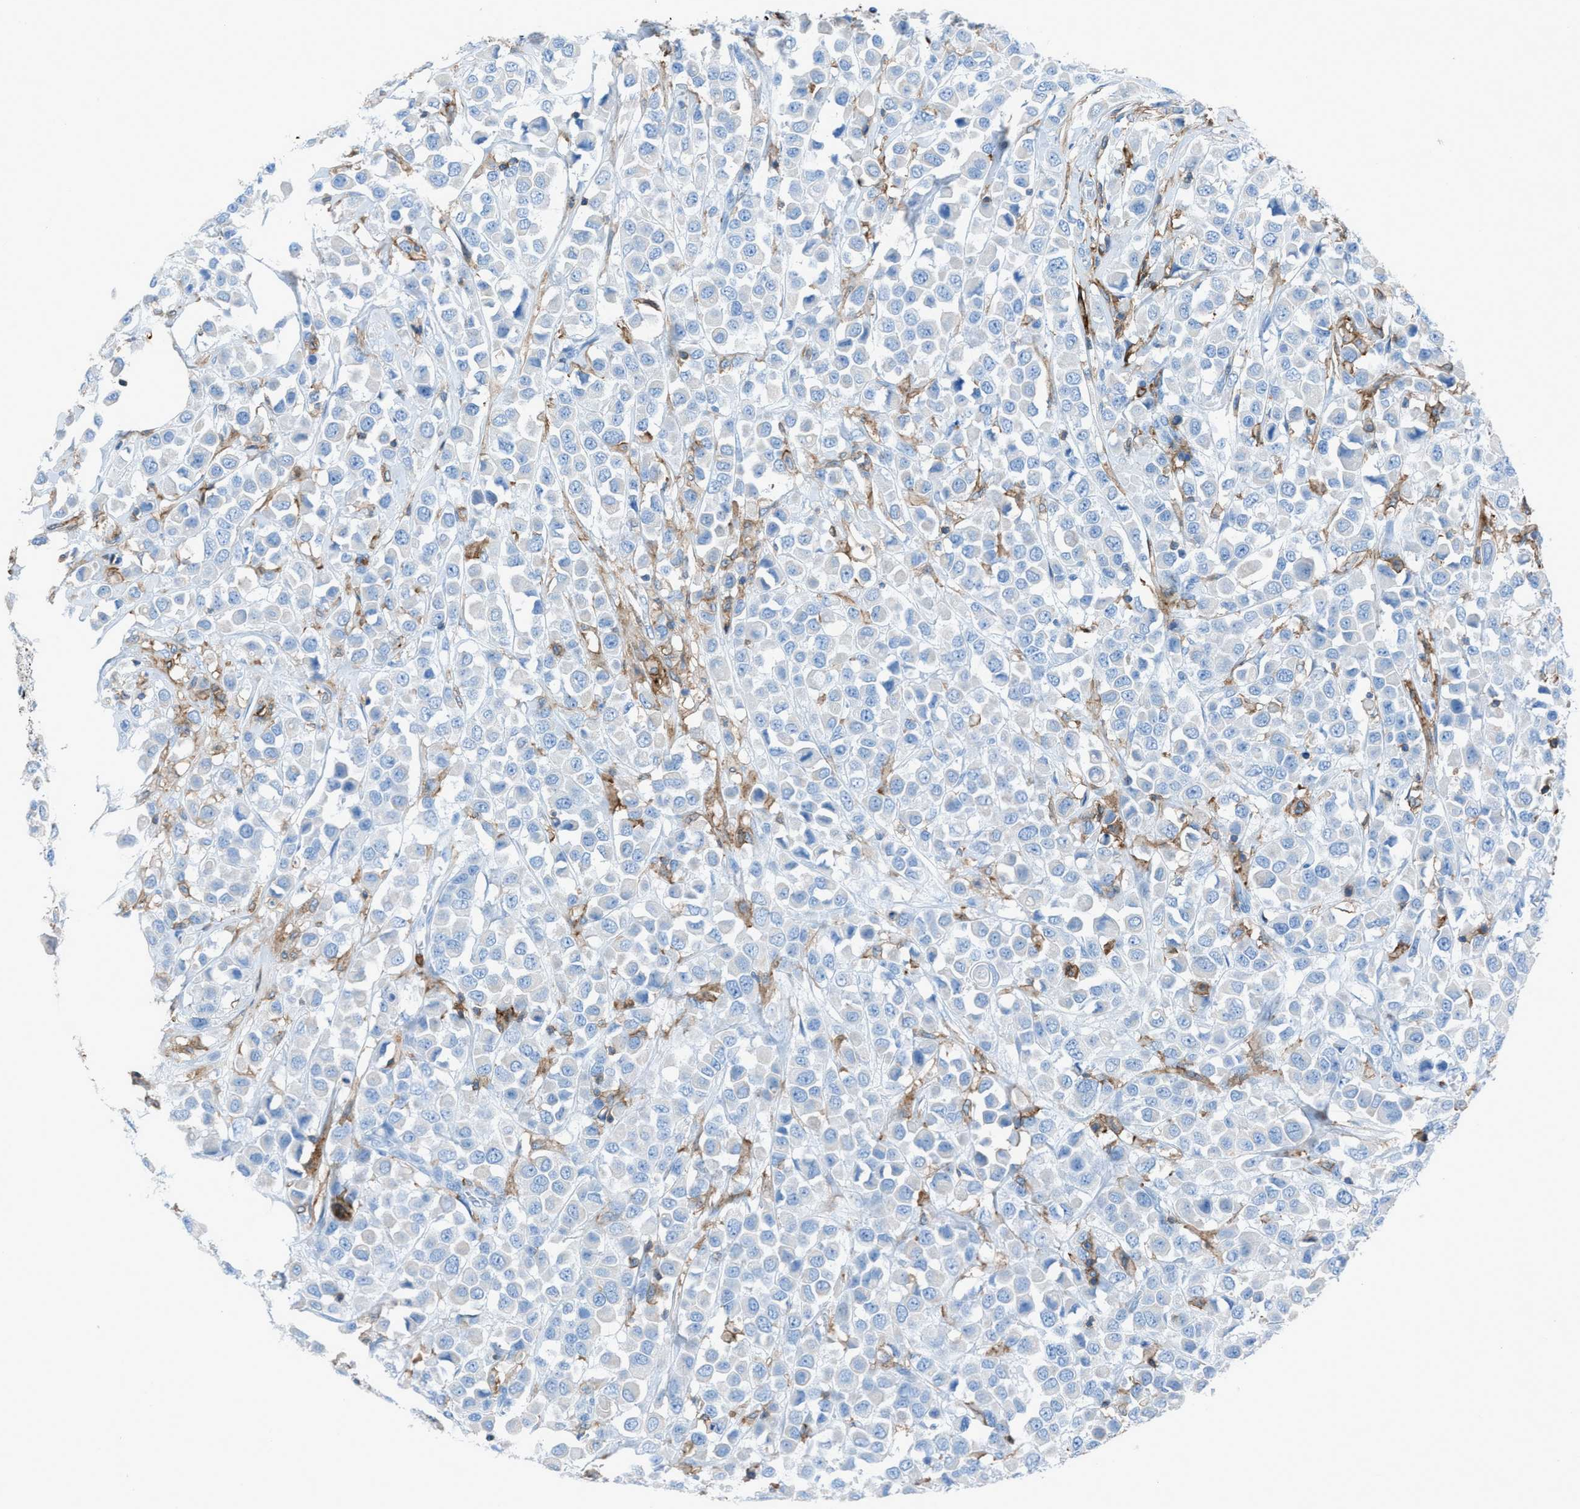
{"staining": {"intensity": "negative", "quantity": "none", "location": "none"}, "tissue": "breast cancer", "cell_type": "Tumor cells", "image_type": "cancer", "snomed": [{"axis": "morphology", "description": "Duct carcinoma"}, {"axis": "topography", "description": "Breast"}], "caption": "Tumor cells show no significant expression in breast cancer (infiltrating ductal carcinoma).", "gene": "ITGB2", "patient": {"sex": "female", "age": 61}}